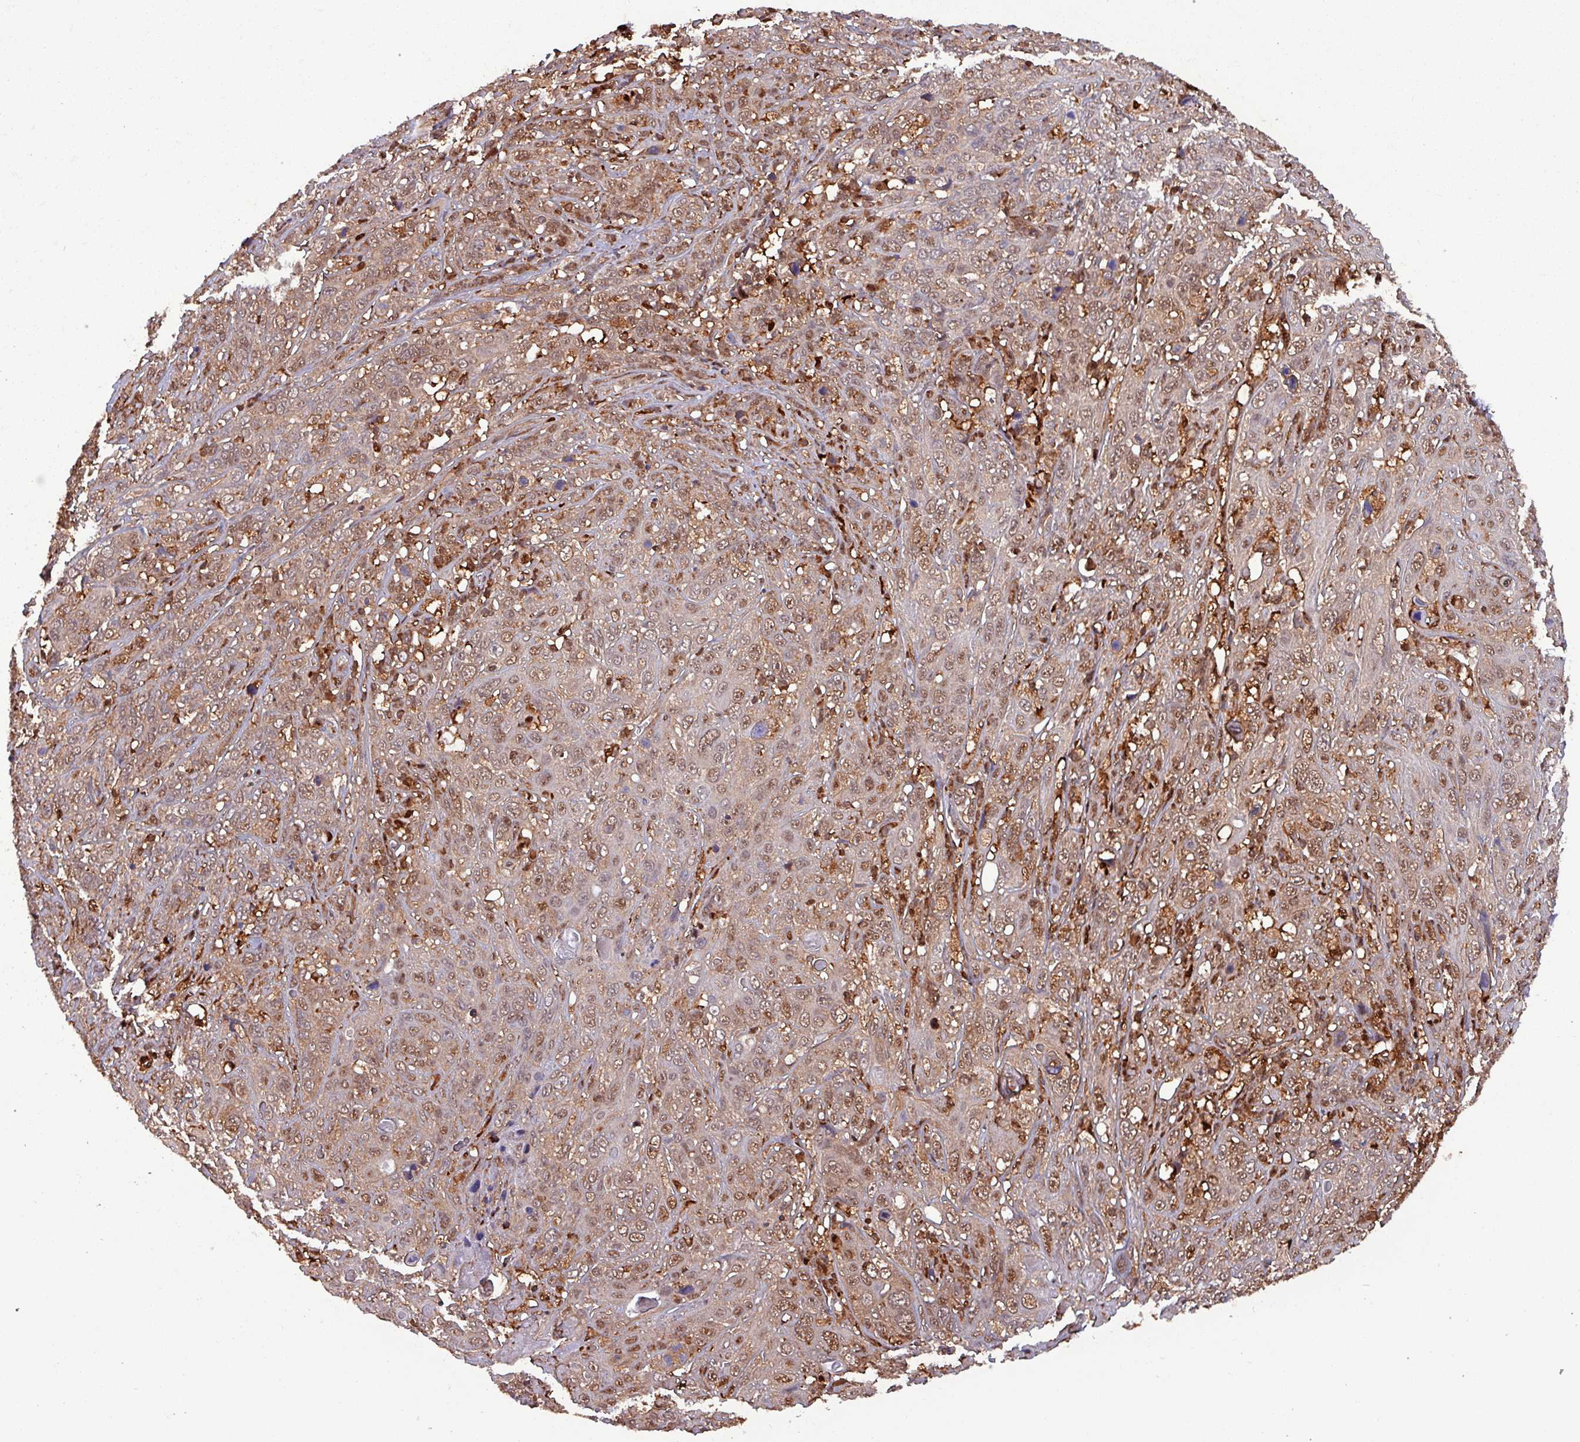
{"staining": {"intensity": "moderate", "quantity": ">75%", "location": "cytoplasmic/membranous,nuclear"}, "tissue": "cervical cancer", "cell_type": "Tumor cells", "image_type": "cancer", "snomed": [{"axis": "morphology", "description": "Squamous cell carcinoma, NOS"}, {"axis": "topography", "description": "Cervix"}], "caption": "A medium amount of moderate cytoplasmic/membranous and nuclear staining is identified in approximately >75% of tumor cells in squamous cell carcinoma (cervical) tissue.", "gene": "PSMB8", "patient": {"sex": "female", "age": 46}}